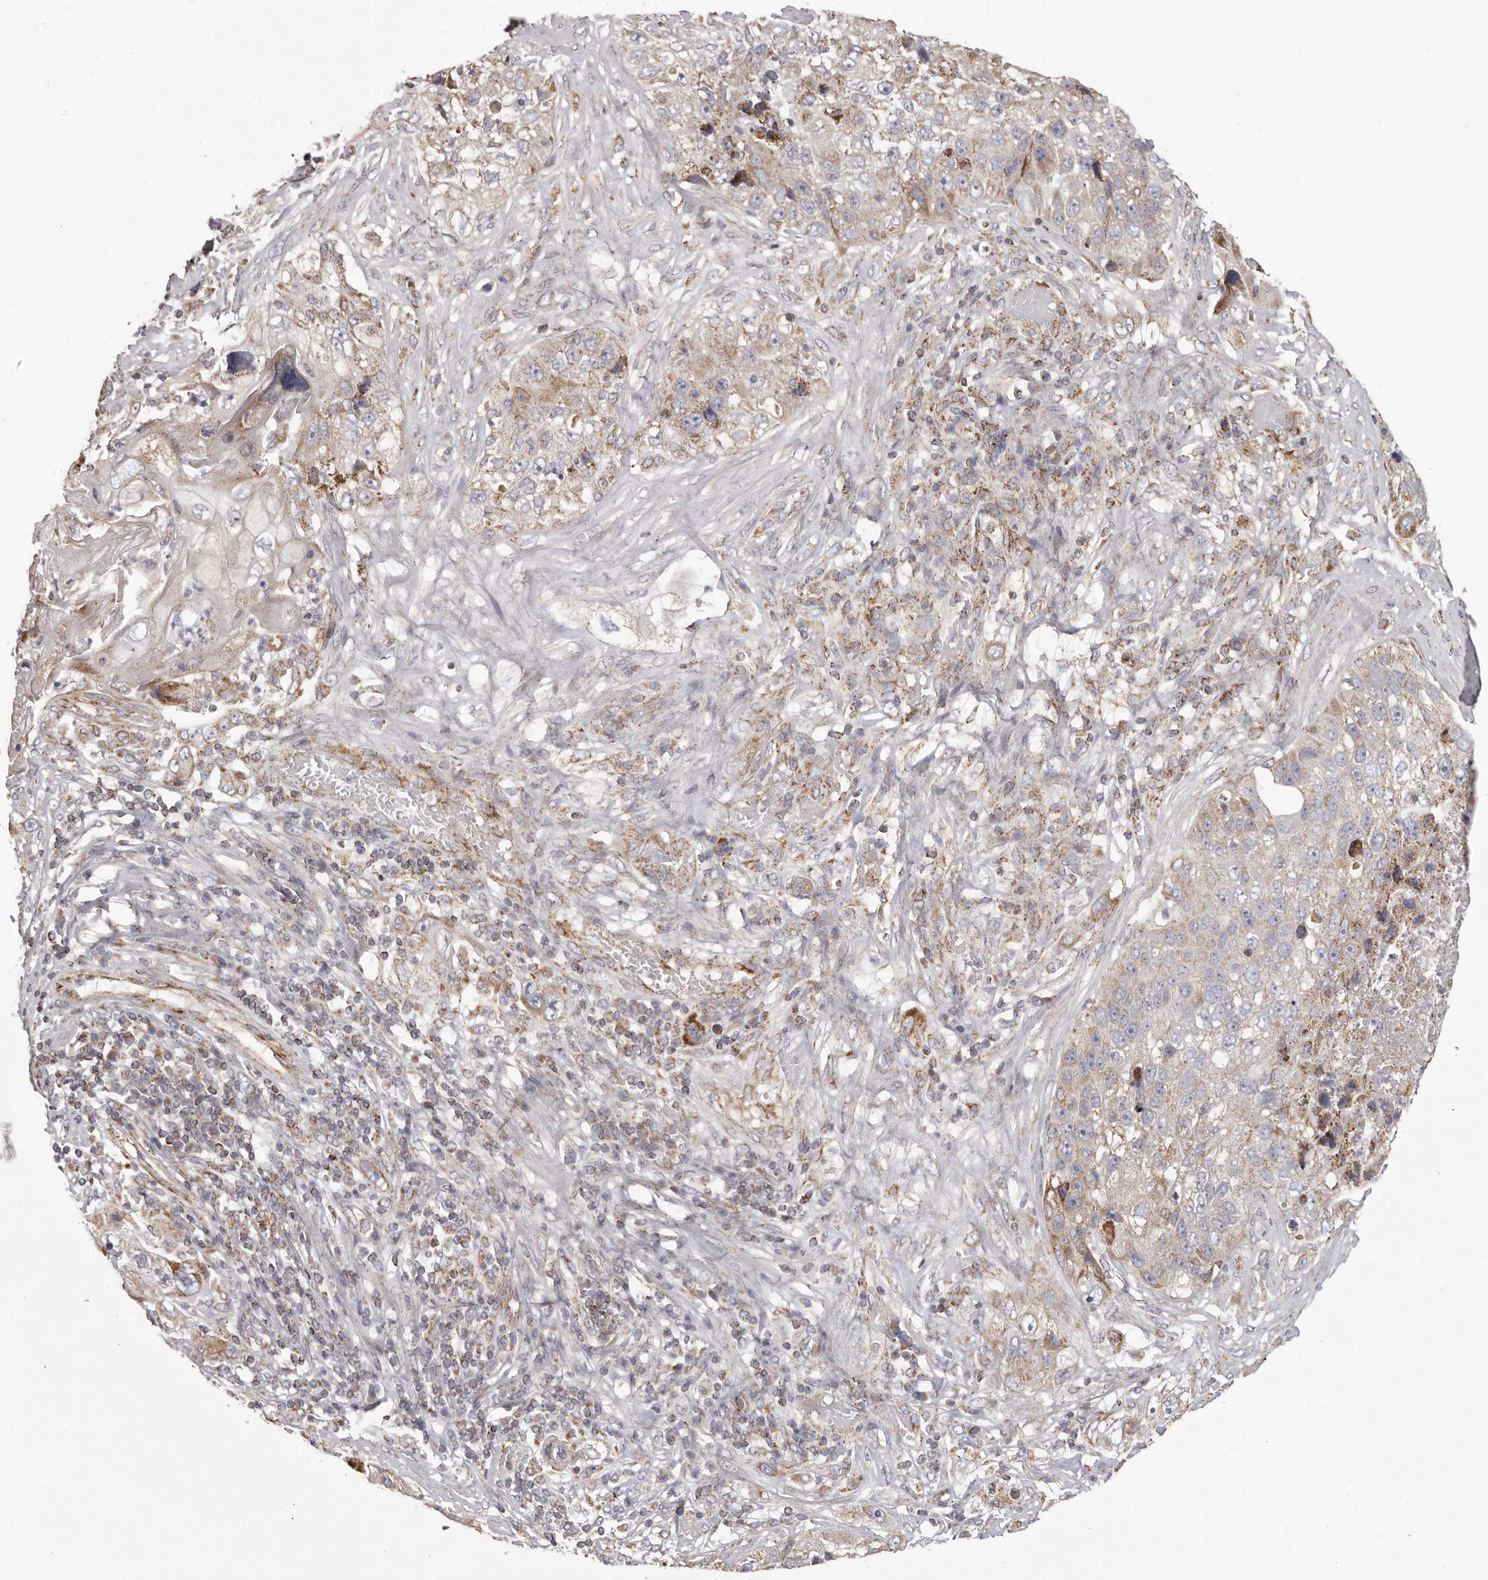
{"staining": {"intensity": "strong", "quantity": "25%-75%", "location": "cytoplasmic/membranous"}, "tissue": "lung cancer", "cell_type": "Tumor cells", "image_type": "cancer", "snomed": [{"axis": "morphology", "description": "Squamous cell carcinoma, NOS"}, {"axis": "topography", "description": "Lung"}], "caption": "There is high levels of strong cytoplasmic/membranous staining in tumor cells of lung cancer (squamous cell carcinoma), as demonstrated by immunohistochemical staining (brown color).", "gene": "CHRM2", "patient": {"sex": "male", "age": 61}}